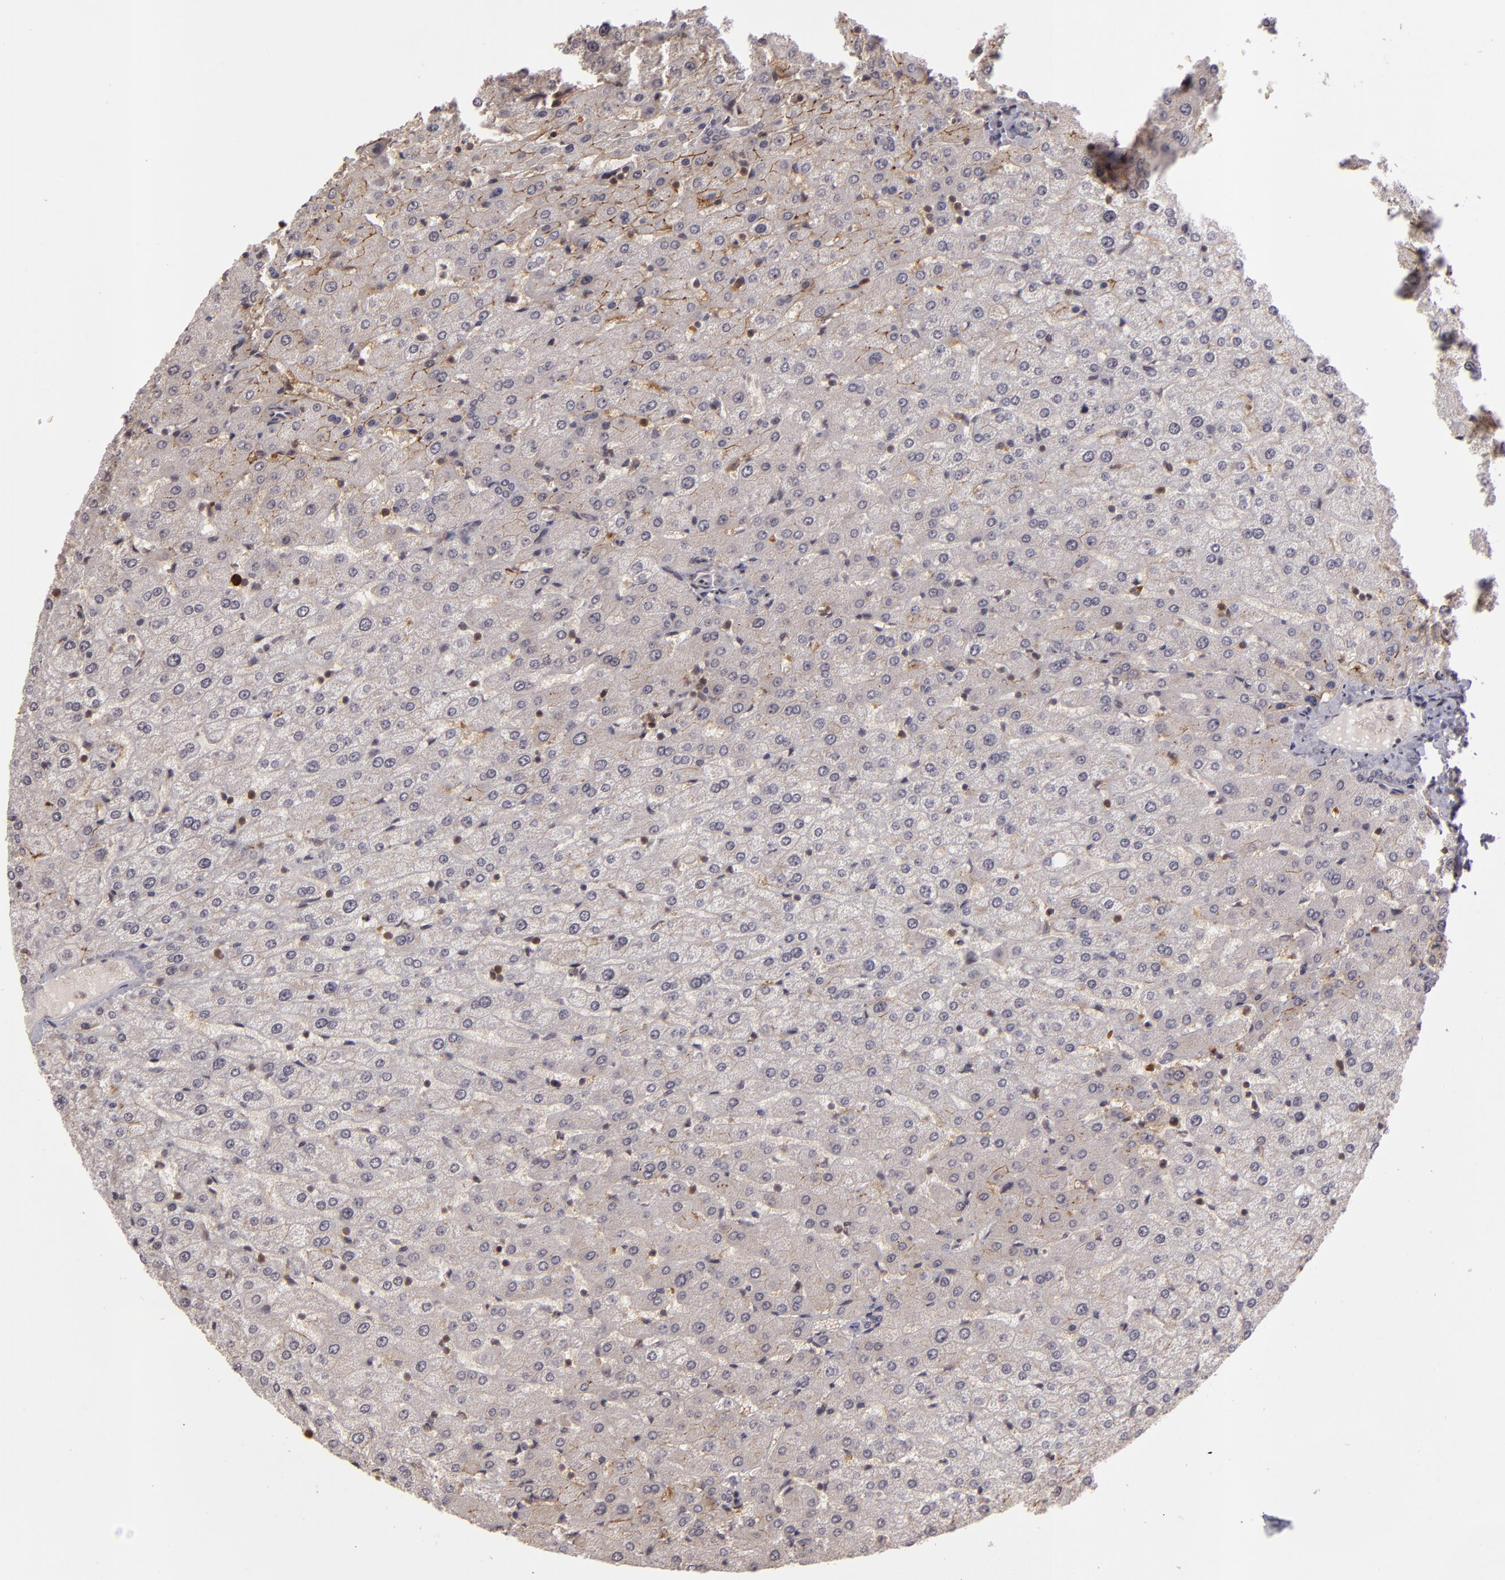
{"staining": {"intensity": "weak", "quantity": "25%-75%", "location": "cytoplasmic/membranous"}, "tissue": "liver", "cell_type": "Cholangiocytes", "image_type": "normal", "snomed": [{"axis": "morphology", "description": "Normal tissue, NOS"}, {"axis": "morphology", "description": "Fibrosis, NOS"}, {"axis": "topography", "description": "Liver"}], "caption": "DAB immunohistochemical staining of unremarkable human liver reveals weak cytoplasmic/membranous protein staining in approximately 25%-75% of cholangiocytes.", "gene": "ZBTB33", "patient": {"sex": "female", "age": 29}}